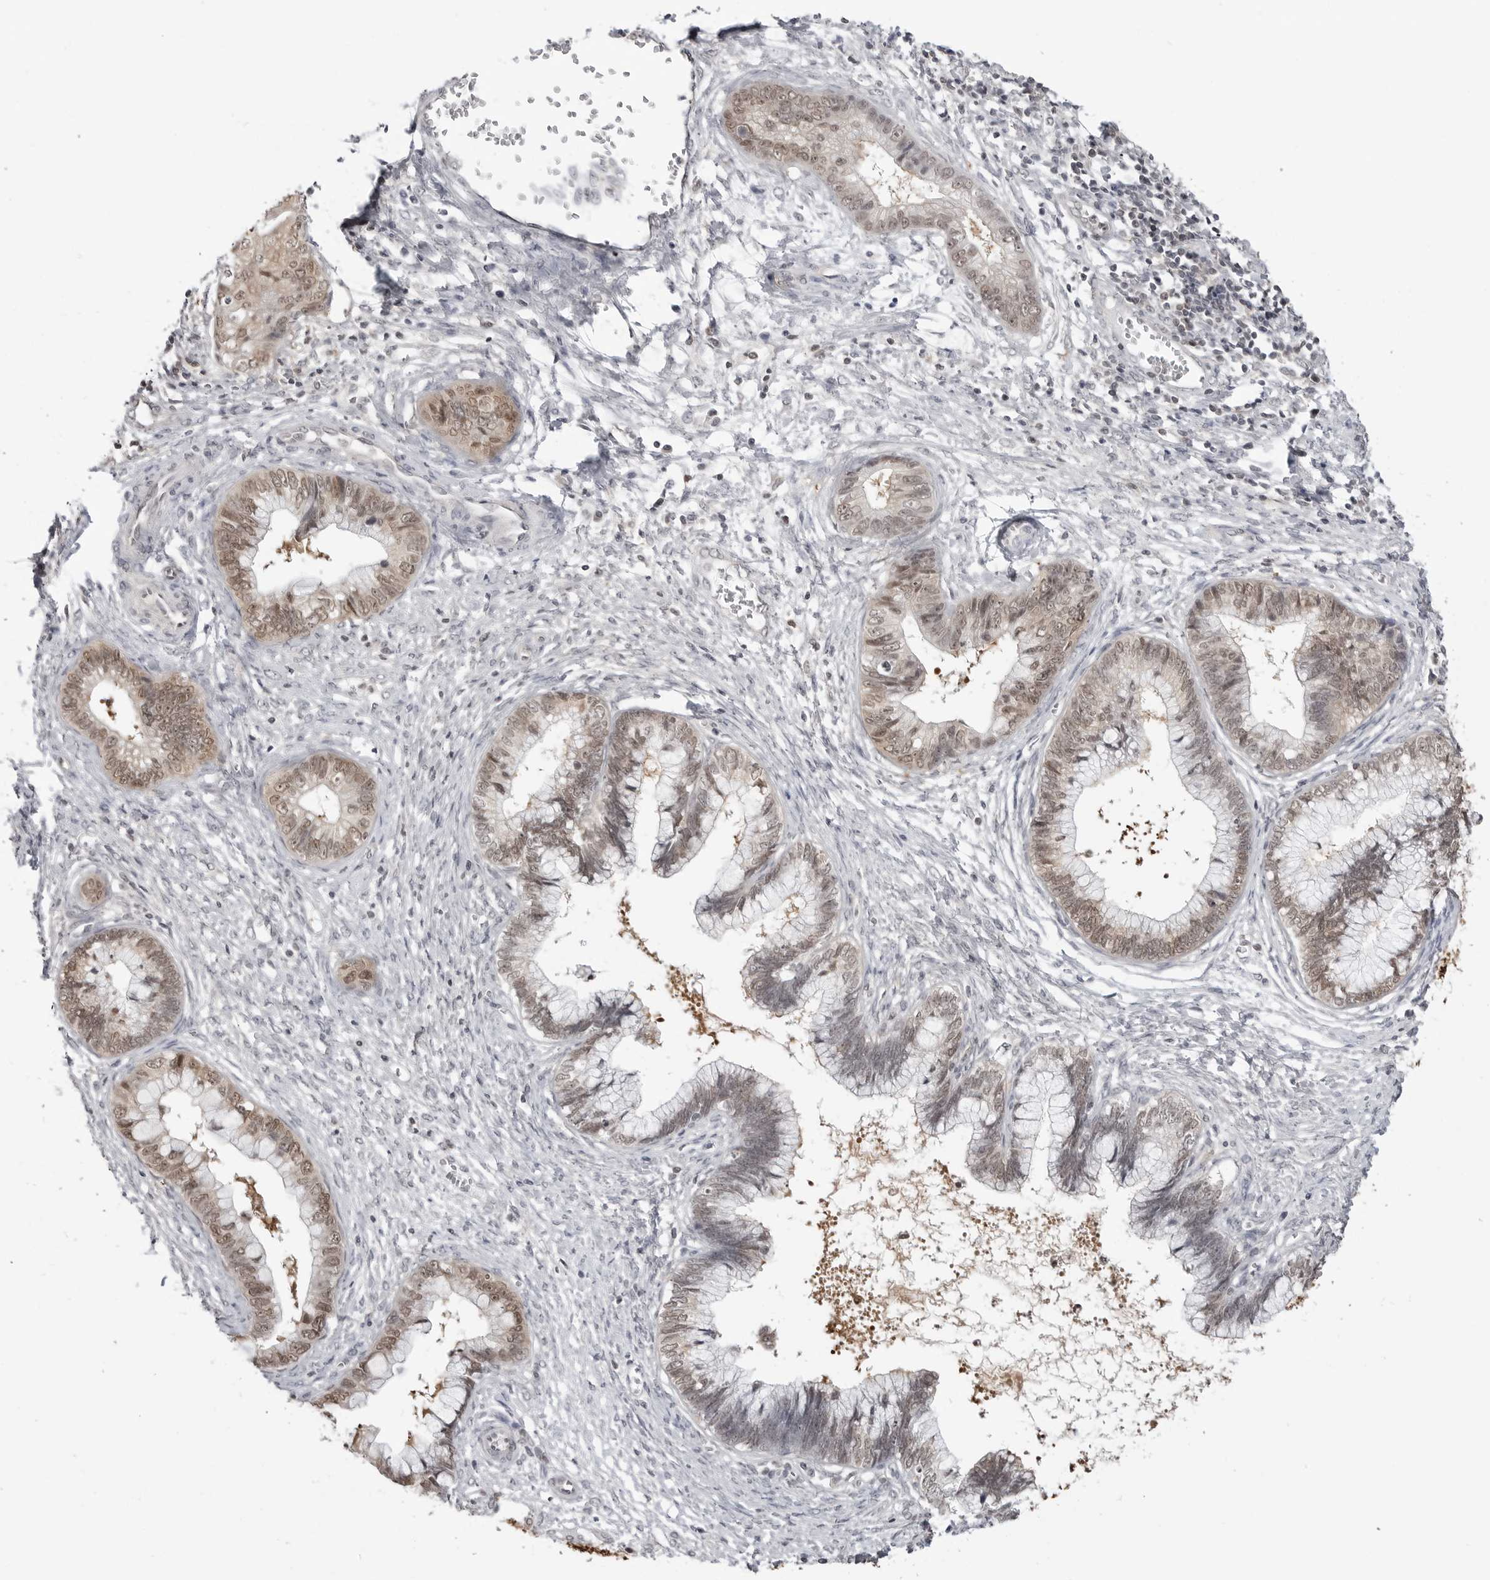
{"staining": {"intensity": "moderate", "quantity": ">75%", "location": "cytoplasmic/membranous,nuclear"}, "tissue": "cervical cancer", "cell_type": "Tumor cells", "image_type": "cancer", "snomed": [{"axis": "morphology", "description": "Adenocarcinoma, NOS"}, {"axis": "topography", "description": "Cervix"}], "caption": "A histopathology image of cervical adenocarcinoma stained for a protein demonstrates moderate cytoplasmic/membranous and nuclear brown staining in tumor cells. (Stains: DAB (3,3'-diaminobenzidine) in brown, nuclei in blue, Microscopy: brightfield microscopy at high magnification).", "gene": "YWHAG", "patient": {"sex": "female", "age": 44}}